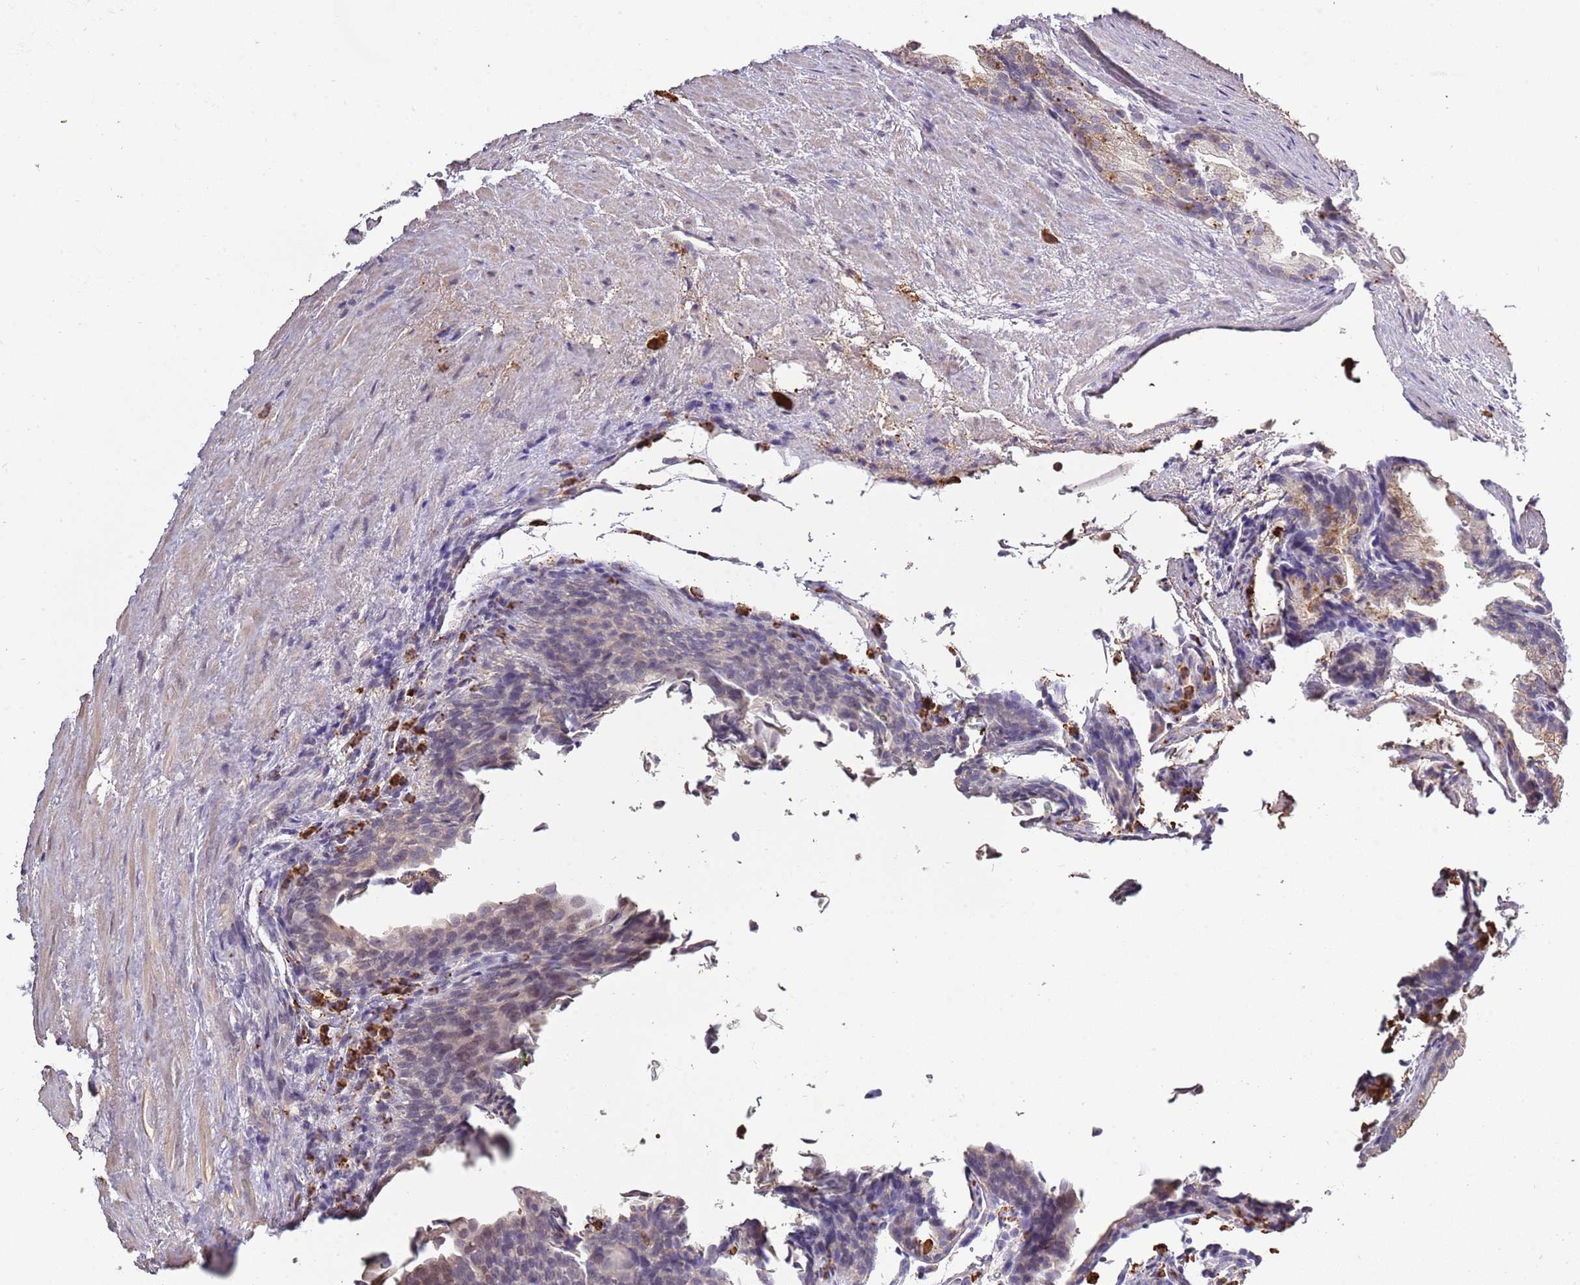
{"staining": {"intensity": "negative", "quantity": "none", "location": "none"}, "tissue": "prostate cancer", "cell_type": "Tumor cells", "image_type": "cancer", "snomed": [{"axis": "morphology", "description": "Adenocarcinoma, High grade"}, {"axis": "topography", "description": "Prostate"}], "caption": "High magnification brightfield microscopy of adenocarcinoma (high-grade) (prostate) stained with DAB (brown) and counterstained with hematoxylin (blue): tumor cells show no significant staining. (DAB IHC, high magnification).", "gene": "P2RY13", "patient": {"sex": "male", "age": 62}}